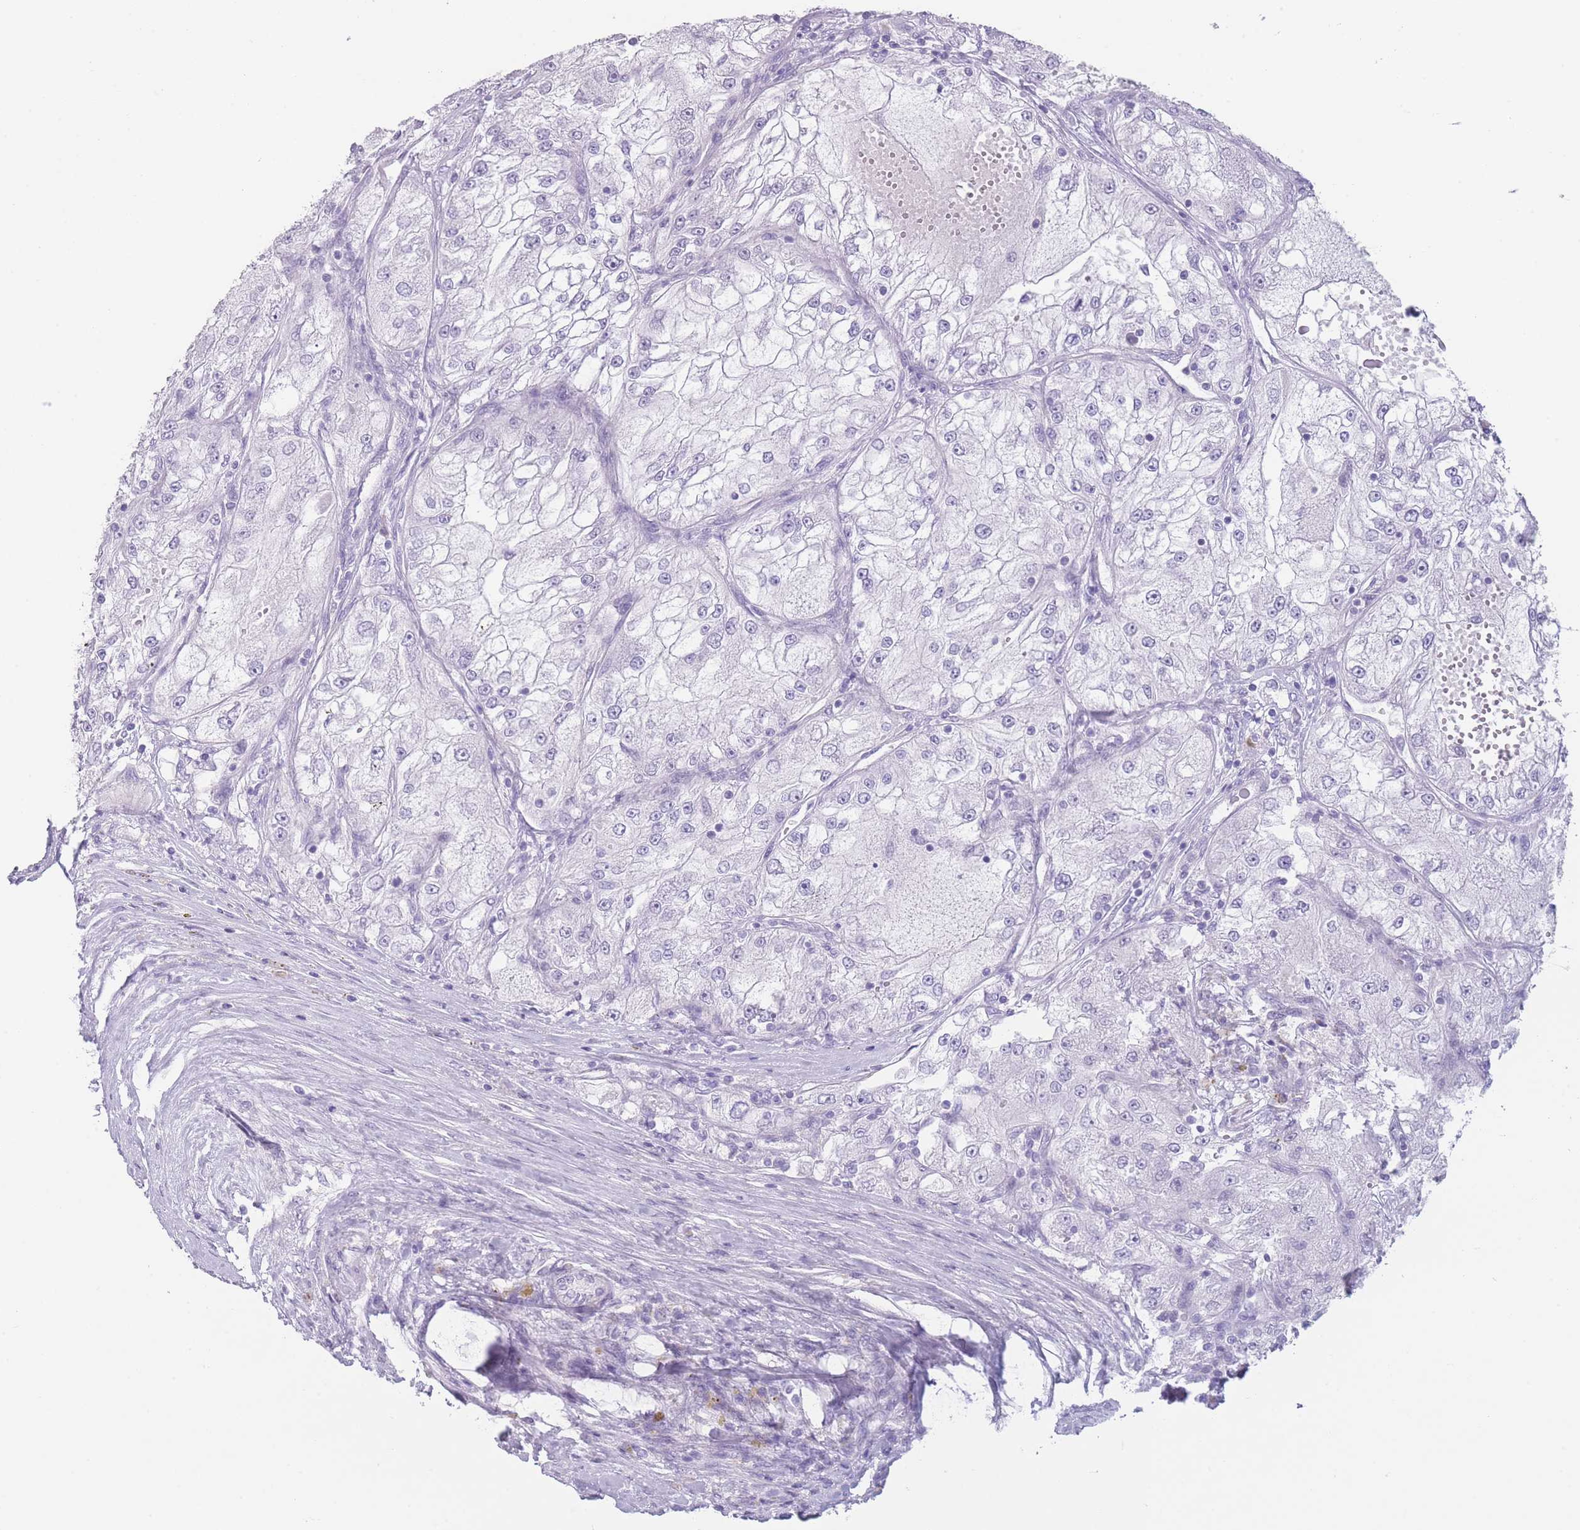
{"staining": {"intensity": "negative", "quantity": "none", "location": "none"}, "tissue": "renal cancer", "cell_type": "Tumor cells", "image_type": "cancer", "snomed": [{"axis": "morphology", "description": "Adenocarcinoma, NOS"}, {"axis": "topography", "description": "Kidney"}], "caption": "A photomicrograph of human renal cancer is negative for staining in tumor cells.", "gene": "DCANP1", "patient": {"sex": "female", "age": 72}}